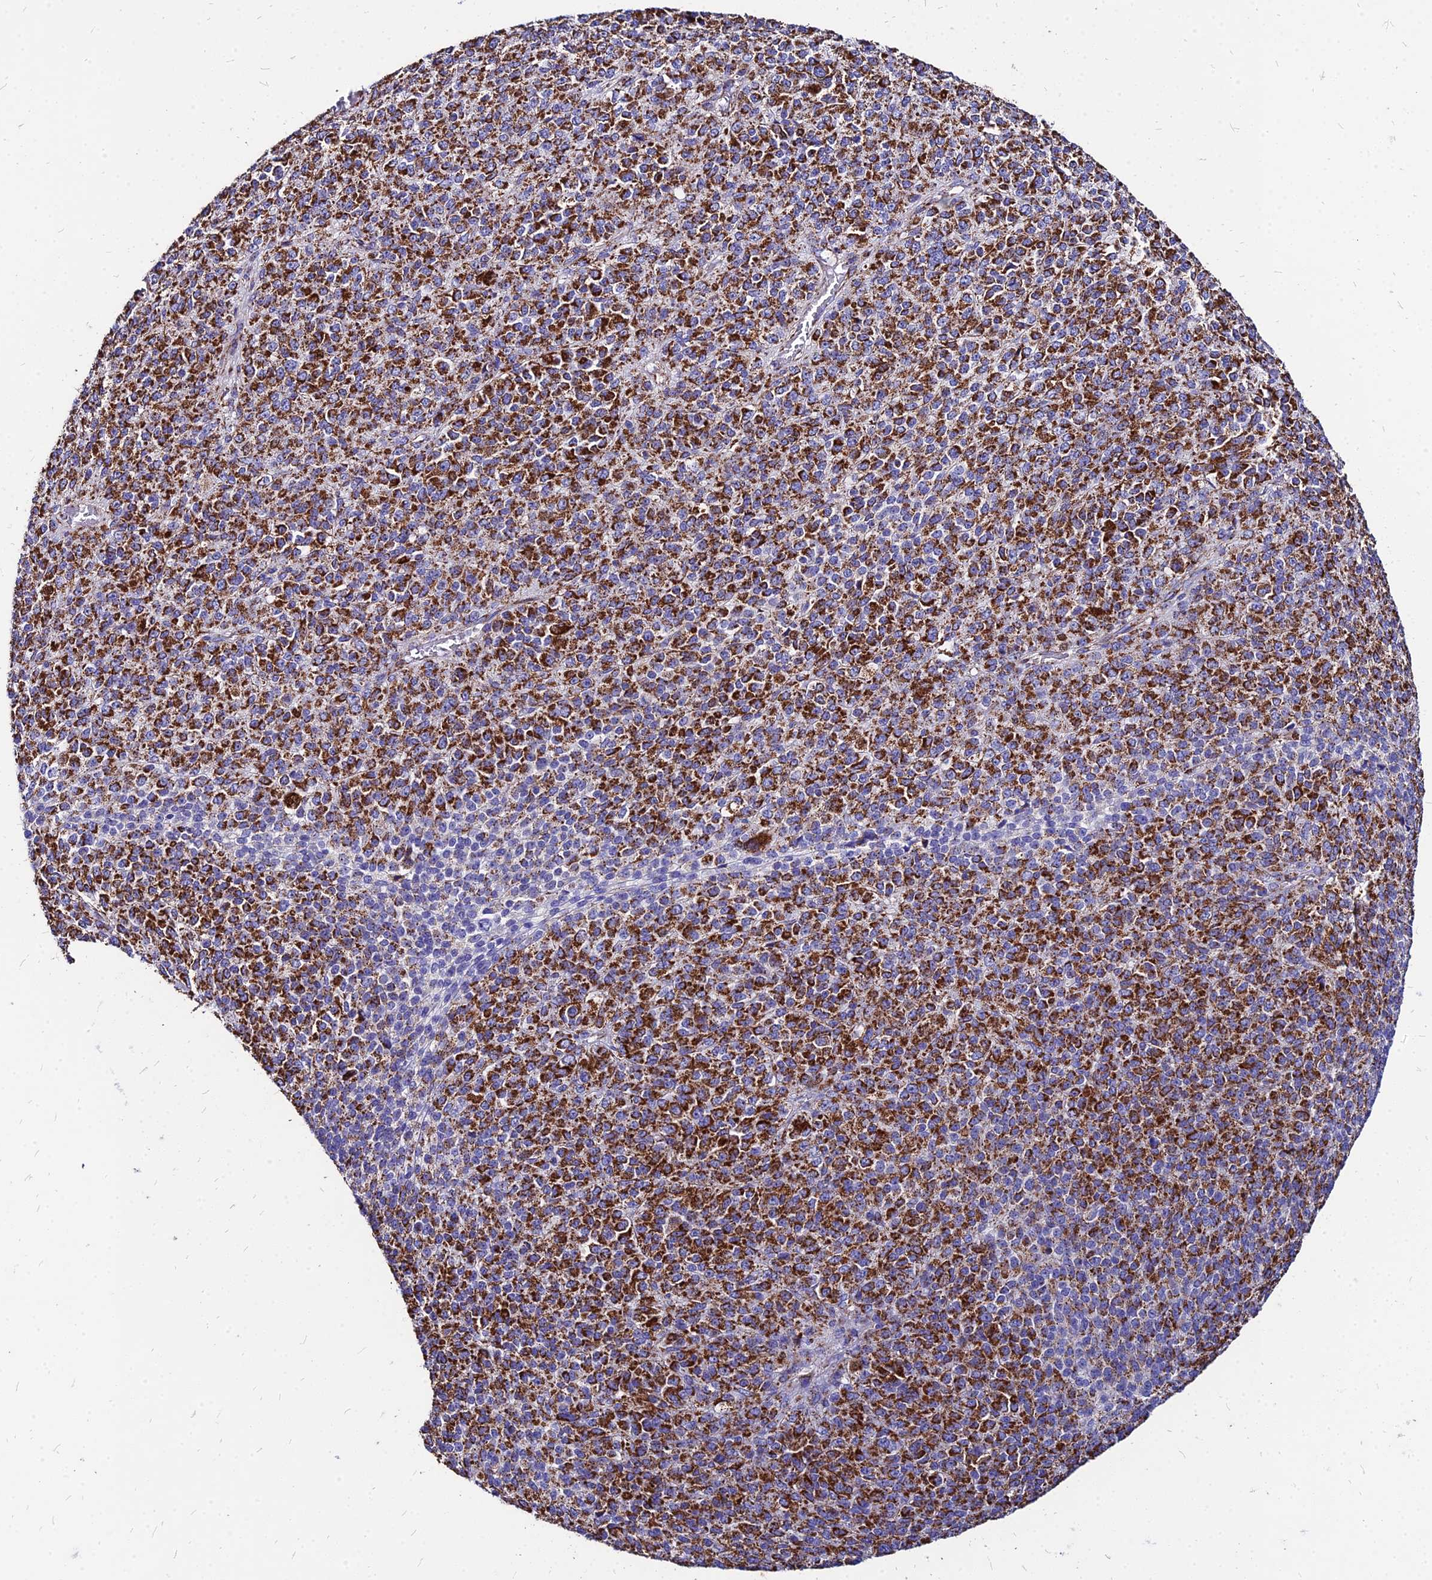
{"staining": {"intensity": "strong", "quantity": ">75%", "location": "cytoplasmic/membranous"}, "tissue": "melanoma", "cell_type": "Tumor cells", "image_type": "cancer", "snomed": [{"axis": "morphology", "description": "Malignant melanoma, Metastatic site"}, {"axis": "topography", "description": "Brain"}], "caption": "This is an image of immunohistochemistry (IHC) staining of melanoma, which shows strong positivity in the cytoplasmic/membranous of tumor cells.", "gene": "DLD", "patient": {"sex": "female", "age": 56}}